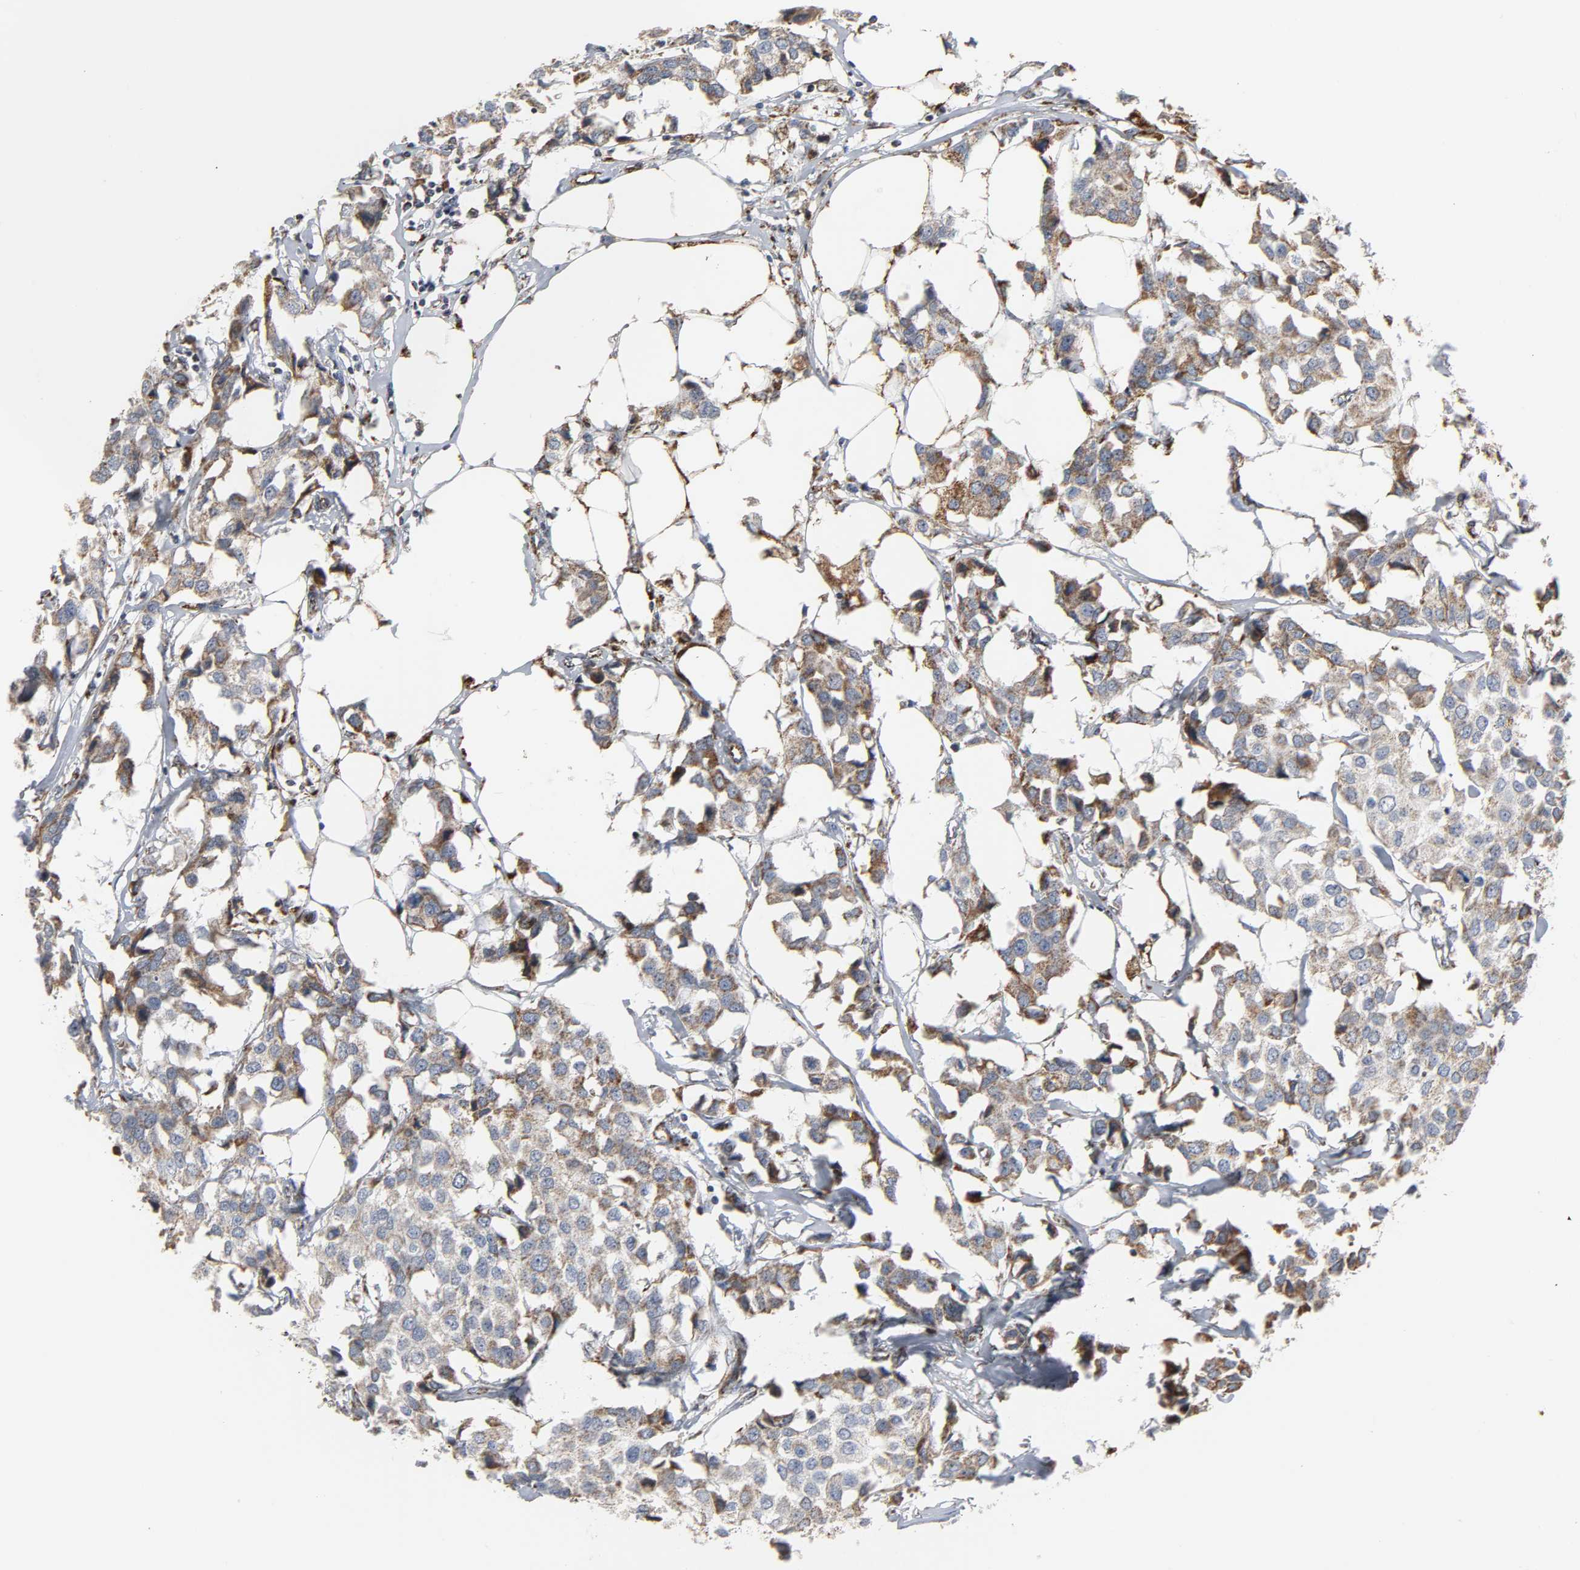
{"staining": {"intensity": "weak", "quantity": "25%-75%", "location": "cytoplasmic/membranous"}, "tissue": "breast cancer", "cell_type": "Tumor cells", "image_type": "cancer", "snomed": [{"axis": "morphology", "description": "Duct carcinoma"}, {"axis": "topography", "description": "Breast"}], "caption": "Immunohistochemical staining of infiltrating ductal carcinoma (breast) demonstrates weak cytoplasmic/membranous protein staining in approximately 25%-75% of tumor cells. (DAB IHC with brightfield microscopy, high magnification).", "gene": "ACAT1", "patient": {"sex": "female", "age": 80}}